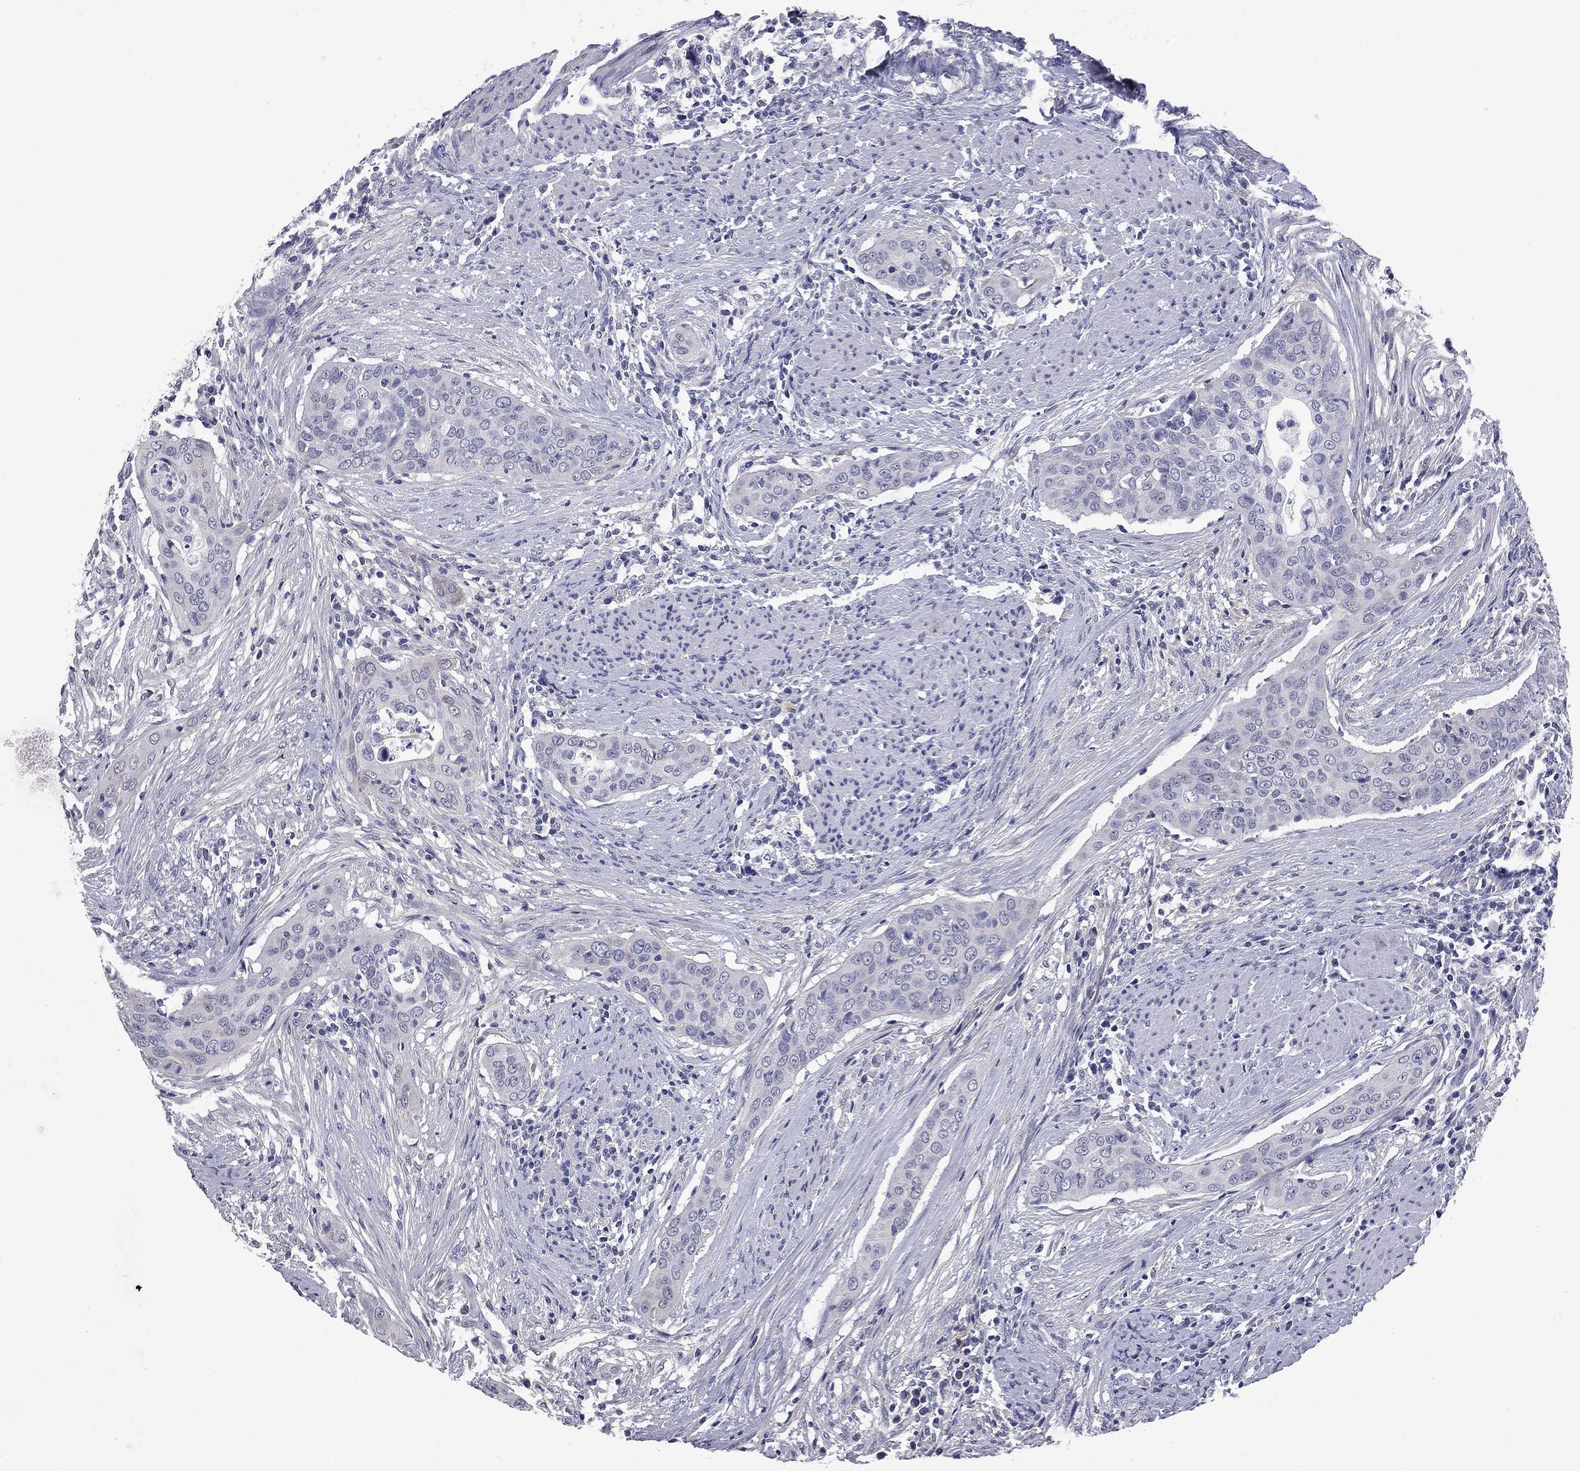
{"staining": {"intensity": "negative", "quantity": "none", "location": "none"}, "tissue": "urothelial cancer", "cell_type": "Tumor cells", "image_type": "cancer", "snomed": [{"axis": "morphology", "description": "Urothelial carcinoma, High grade"}, {"axis": "topography", "description": "Urinary bladder"}], "caption": "A high-resolution photomicrograph shows immunohistochemistry staining of high-grade urothelial carcinoma, which demonstrates no significant staining in tumor cells. The staining is performed using DAB (3,3'-diaminobenzidine) brown chromogen with nuclei counter-stained in using hematoxylin.", "gene": "FAM221B", "patient": {"sex": "male", "age": 82}}